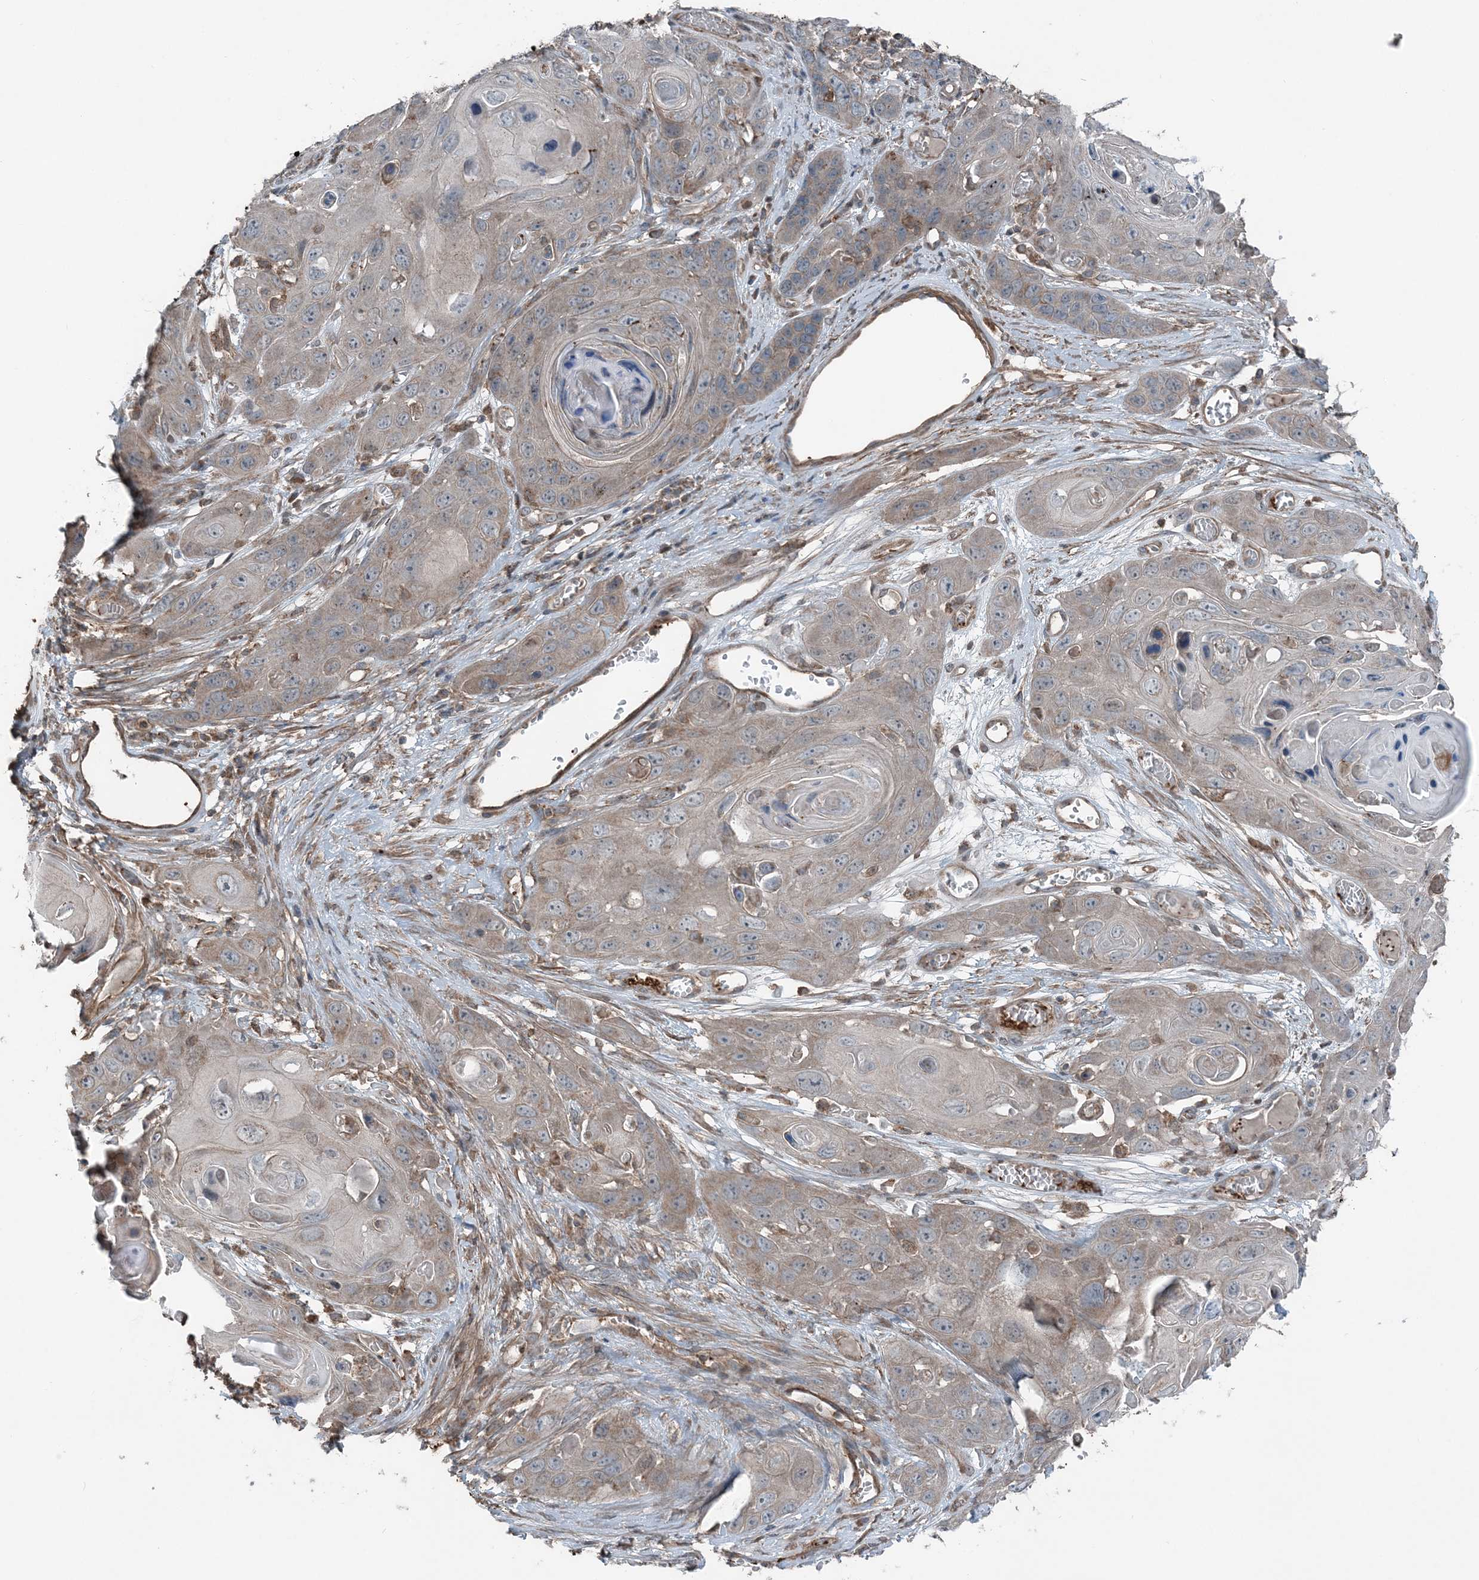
{"staining": {"intensity": "weak", "quantity": "25%-75%", "location": "cytoplasmic/membranous"}, "tissue": "skin cancer", "cell_type": "Tumor cells", "image_type": "cancer", "snomed": [{"axis": "morphology", "description": "Squamous cell carcinoma, NOS"}, {"axis": "topography", "description": "Skin"}], "caption": "Immunohistochemical staining of human squamous cell carcinoma (skin) exhibits weak cytoplasmic/membranous protein expression in about 25%-75% of tumor cells. The protein is shown in brown color, while the nuclei are stained blue.", "gene": "KY", "patient": {"sex": "male", "age": 55}}